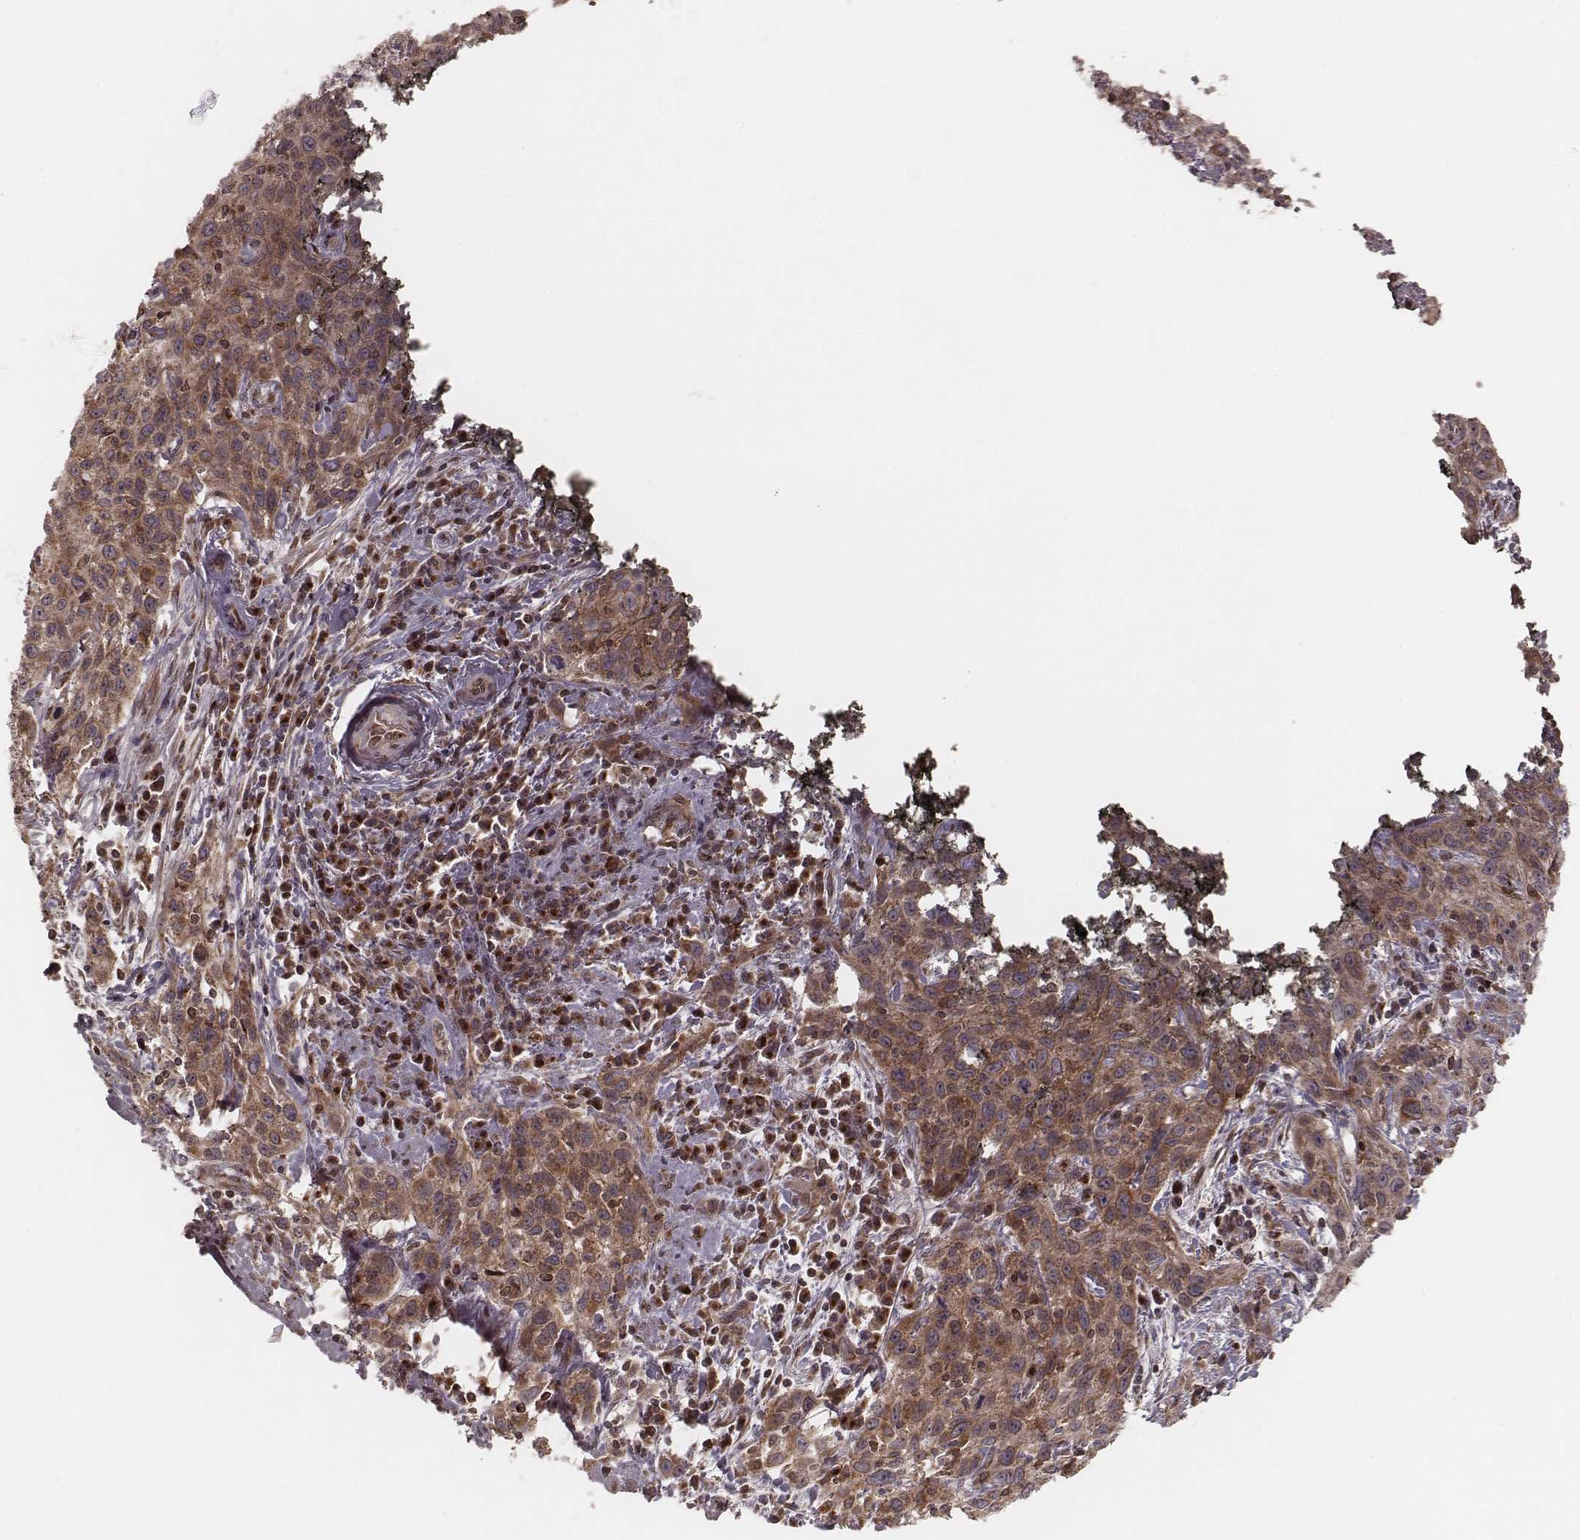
{"staining": {"intensity": "strong", "quantity": ">75%", "location": "cytoplasmic/membranous"}, "tissue": "cervical cancer", "cell_type": "Tumor cells", "image_type": "cancer", "snomed": [{"axis": "morphology", "description": "Squamous cell carcinoma, NOS"}, {"axis": "topography", "description": "Cervix"}], "caption": "Cervical cancer tissue shows strong cytoplasmic/membranous positivity in about >75% of tumor cells", "gene": "MYO19", "patient": {"sex": "female", "age": 38}}